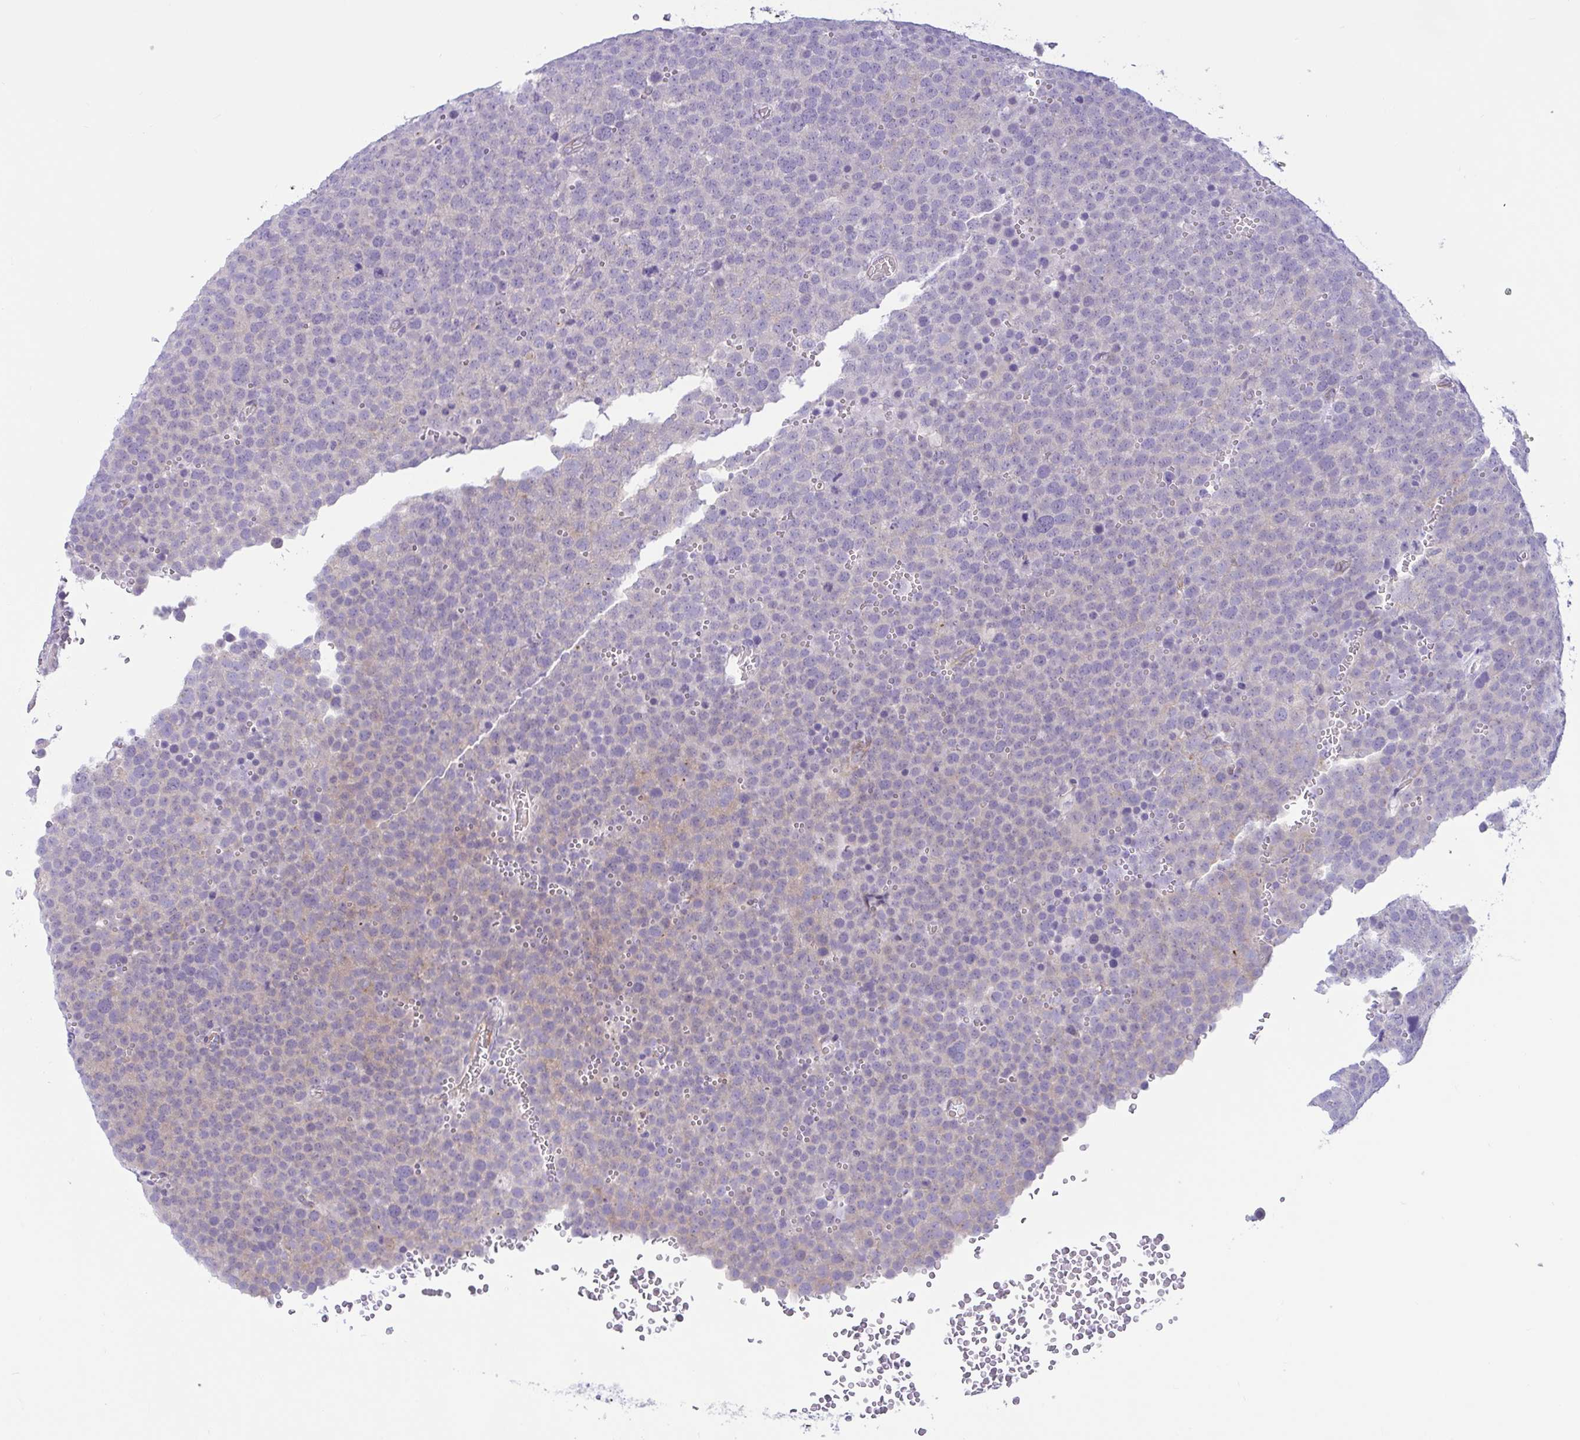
{"staining": {"intensity": "negative", "quantity": "none", "location": "none"}, "tissue": "testis cancer", "cell_type": "Tumor cells", "image_type": "cancer", "snomed": [{"axis": "morphology", "description": "Seminoma, NOS"}, {"axis": "topography", "description": "Testis"}], "caption": "The micrograph reveals no staining of tumor cells in seminoma (testis).", "gene": "TNNI2", "patient": {"sex": "male", "age": 71}}